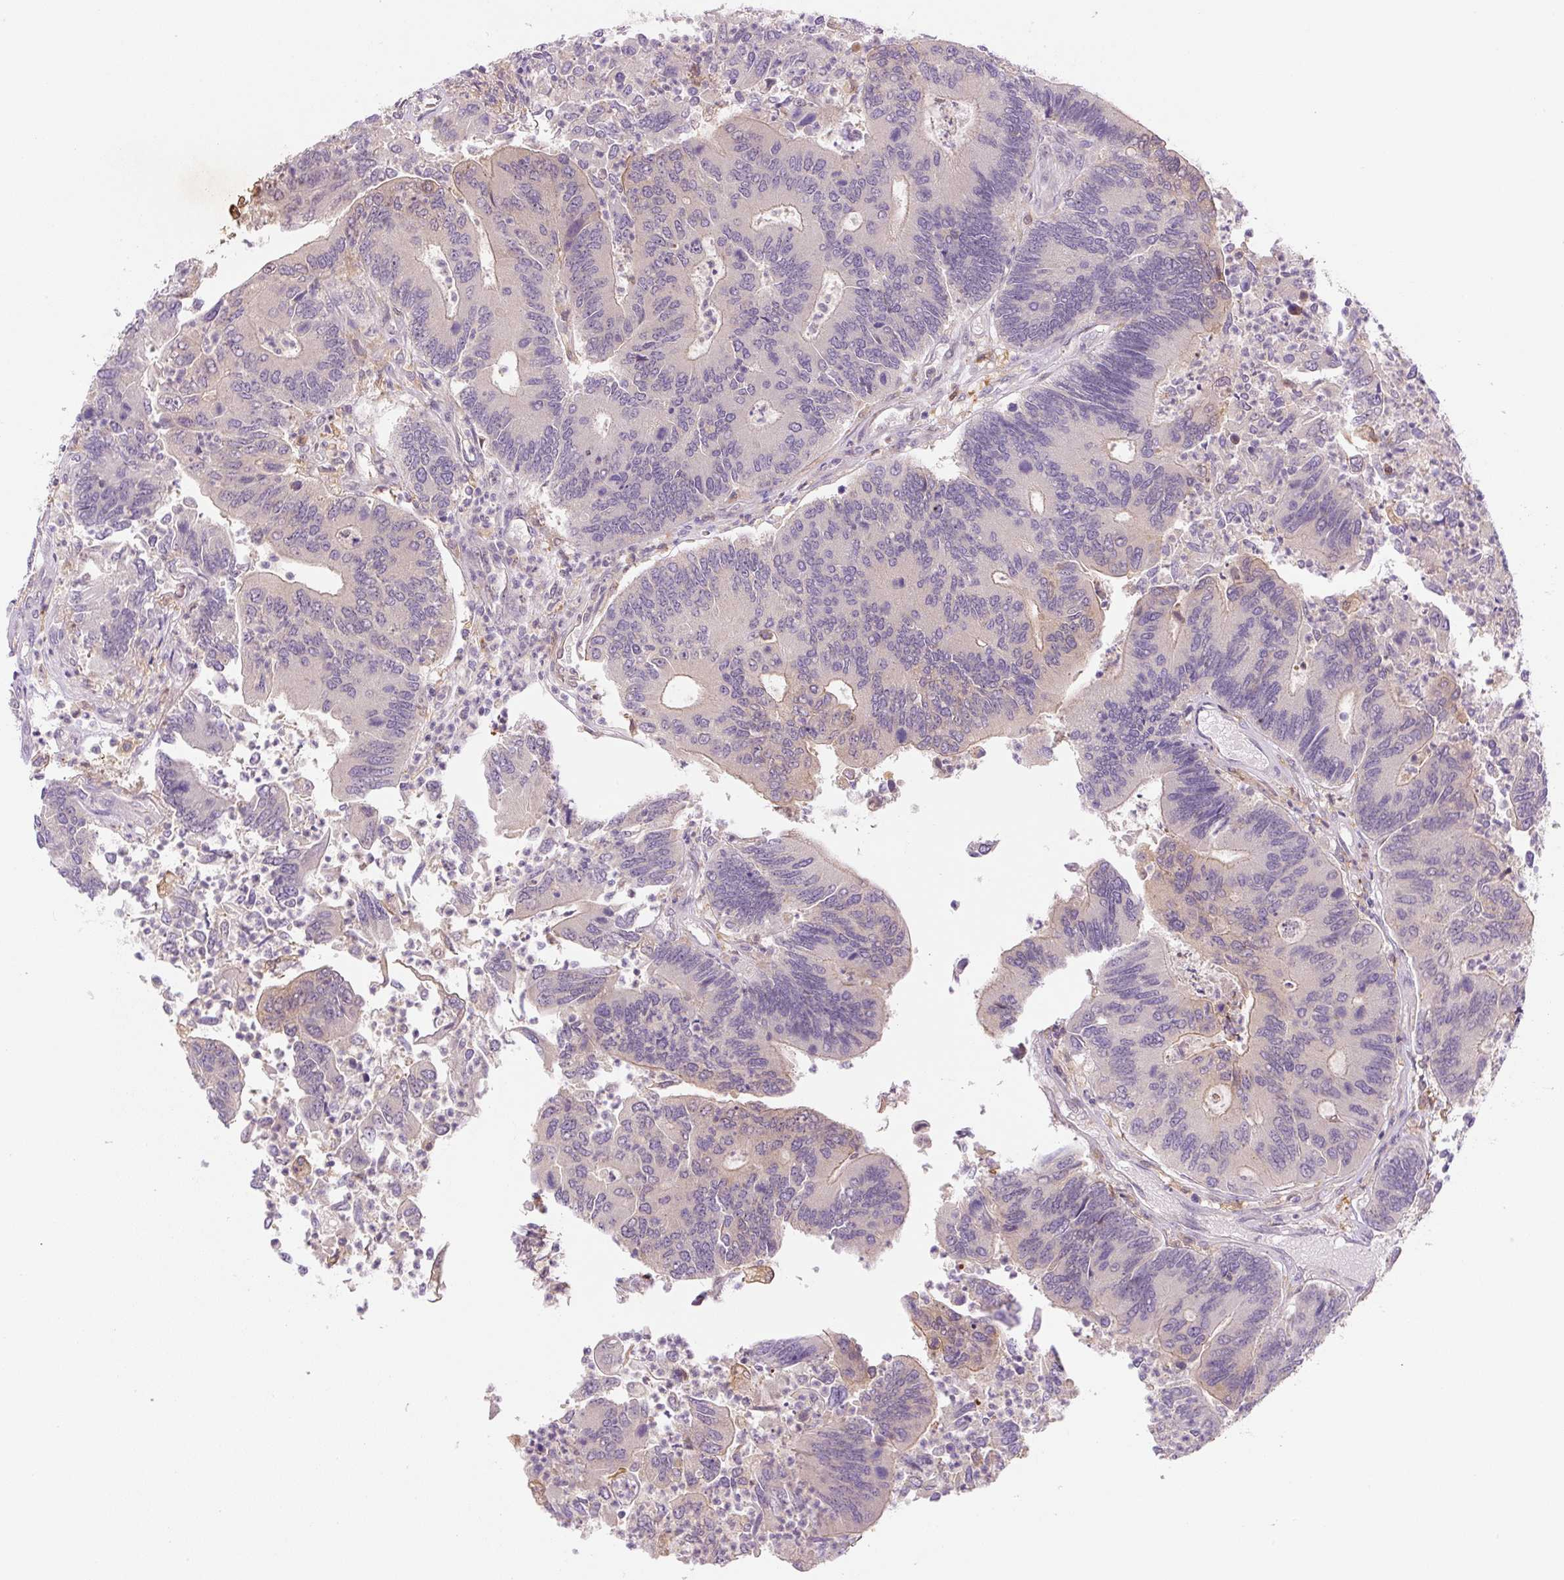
{"staining": {"intensity": "negative", "quantity": "none", "location": "none"}, "tissue": "colorectal cancer", "cell_type": "Tumor cells", "image_type": "cancer", "snomed": [{"axis": "morphology", "description": "Adenocarcinoma, NOS"}, {"axis": "topography", "description": "Colon"}], "caption": "Human colorectal cancer stained for a protein using immunohistochemistry shows no positivity in tumor cells.", "gene": "SPSB2", "patient": {"sex": "female", "age": 67}}